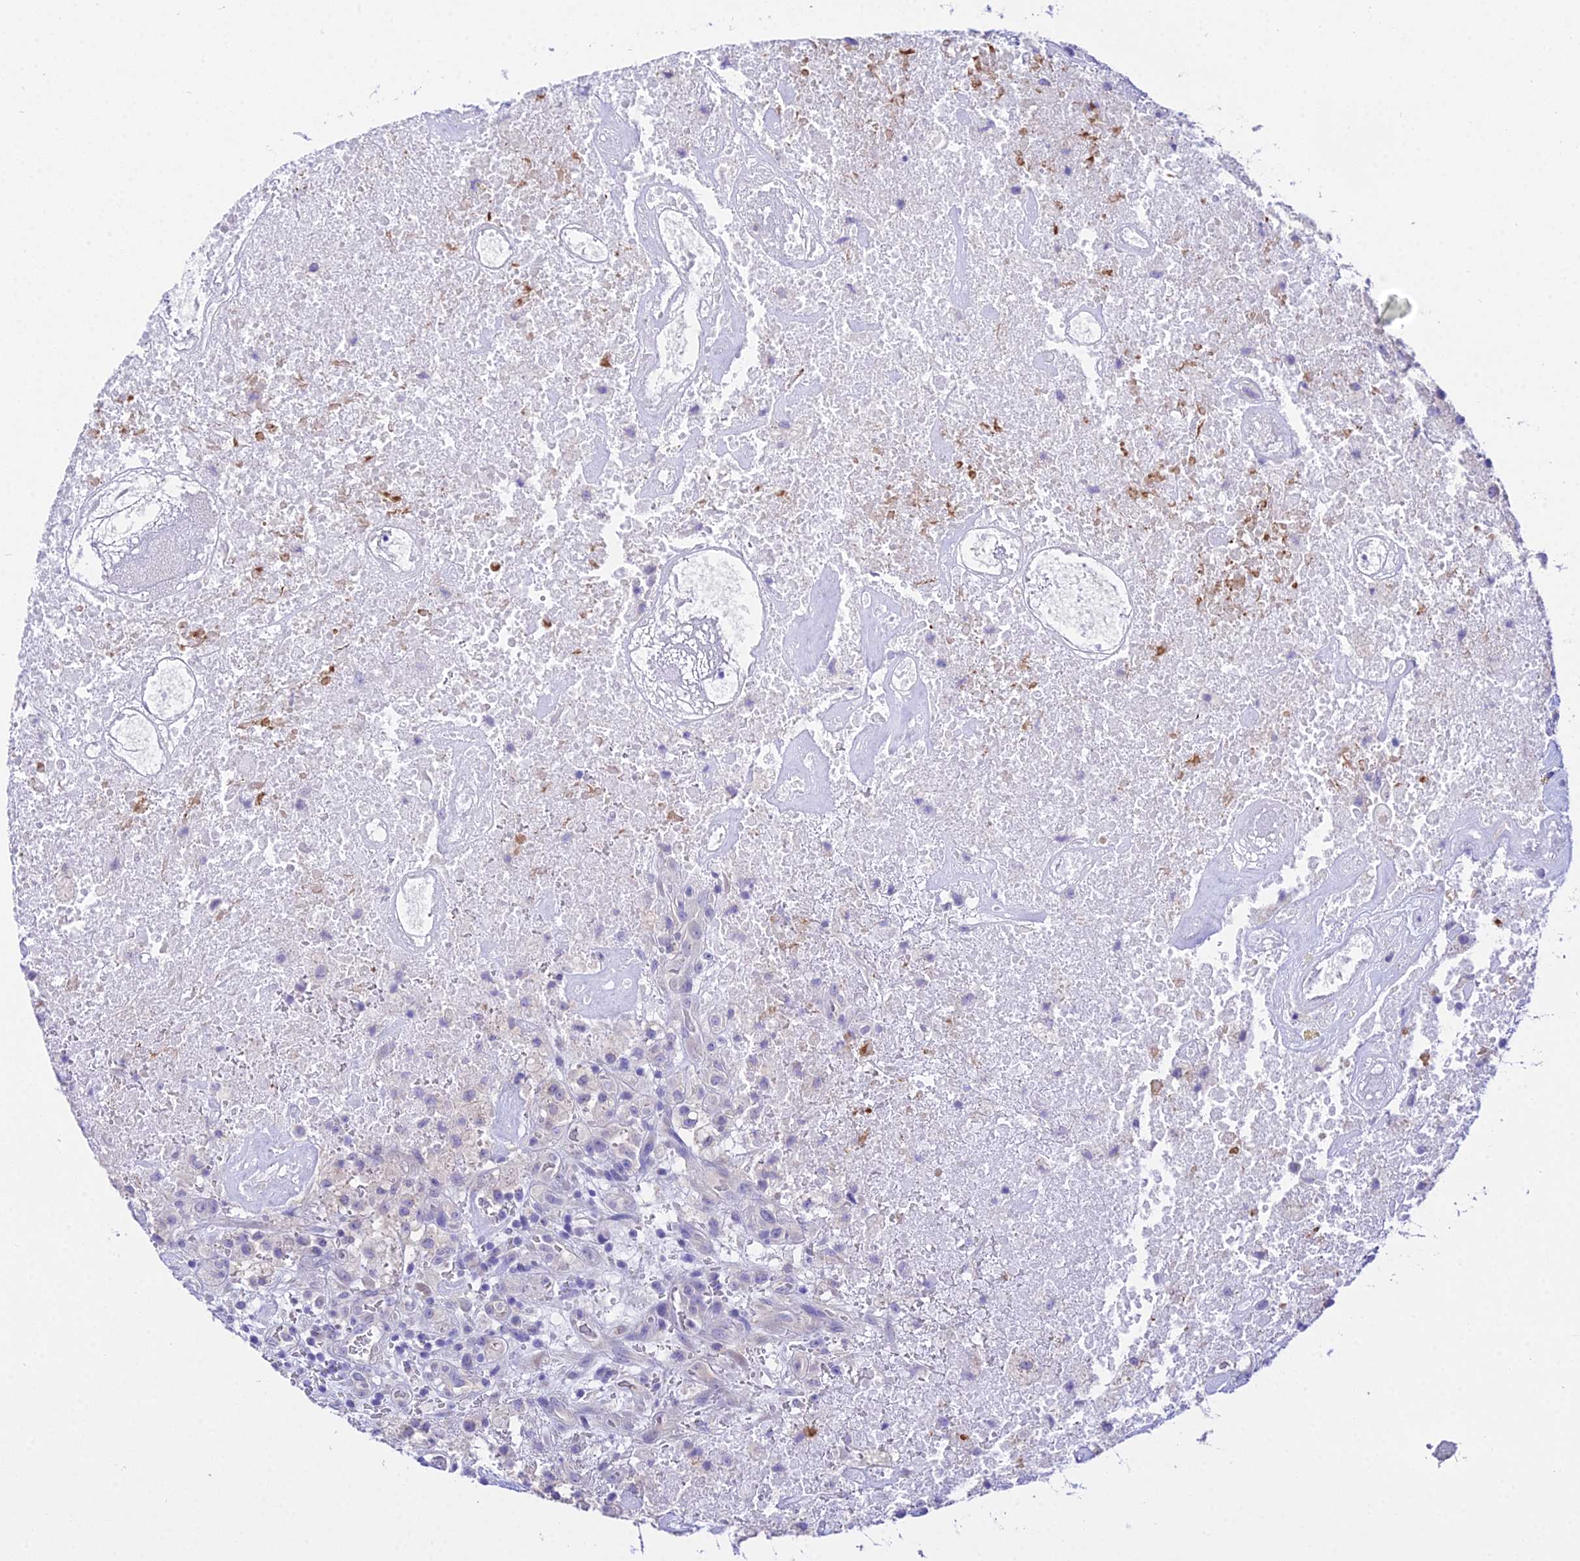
{"staining": {"intensity": "negative", "quantity": "none", "location": "none"}, "tissue": "glioma", "cell_type": "Tumor cells", "image_type": "cancer", "snomed": [{"axis": "morphology", "description": "Glioma, malignant, High grade"}, {"axis": "topography", "description": "Brain"}], "caption": "Glioma stained for a protein using immunohistochemistry reveals no expression tumor cells.", "gene": "ATG16L2", "patient": {"sex": "male", "age": 76}}